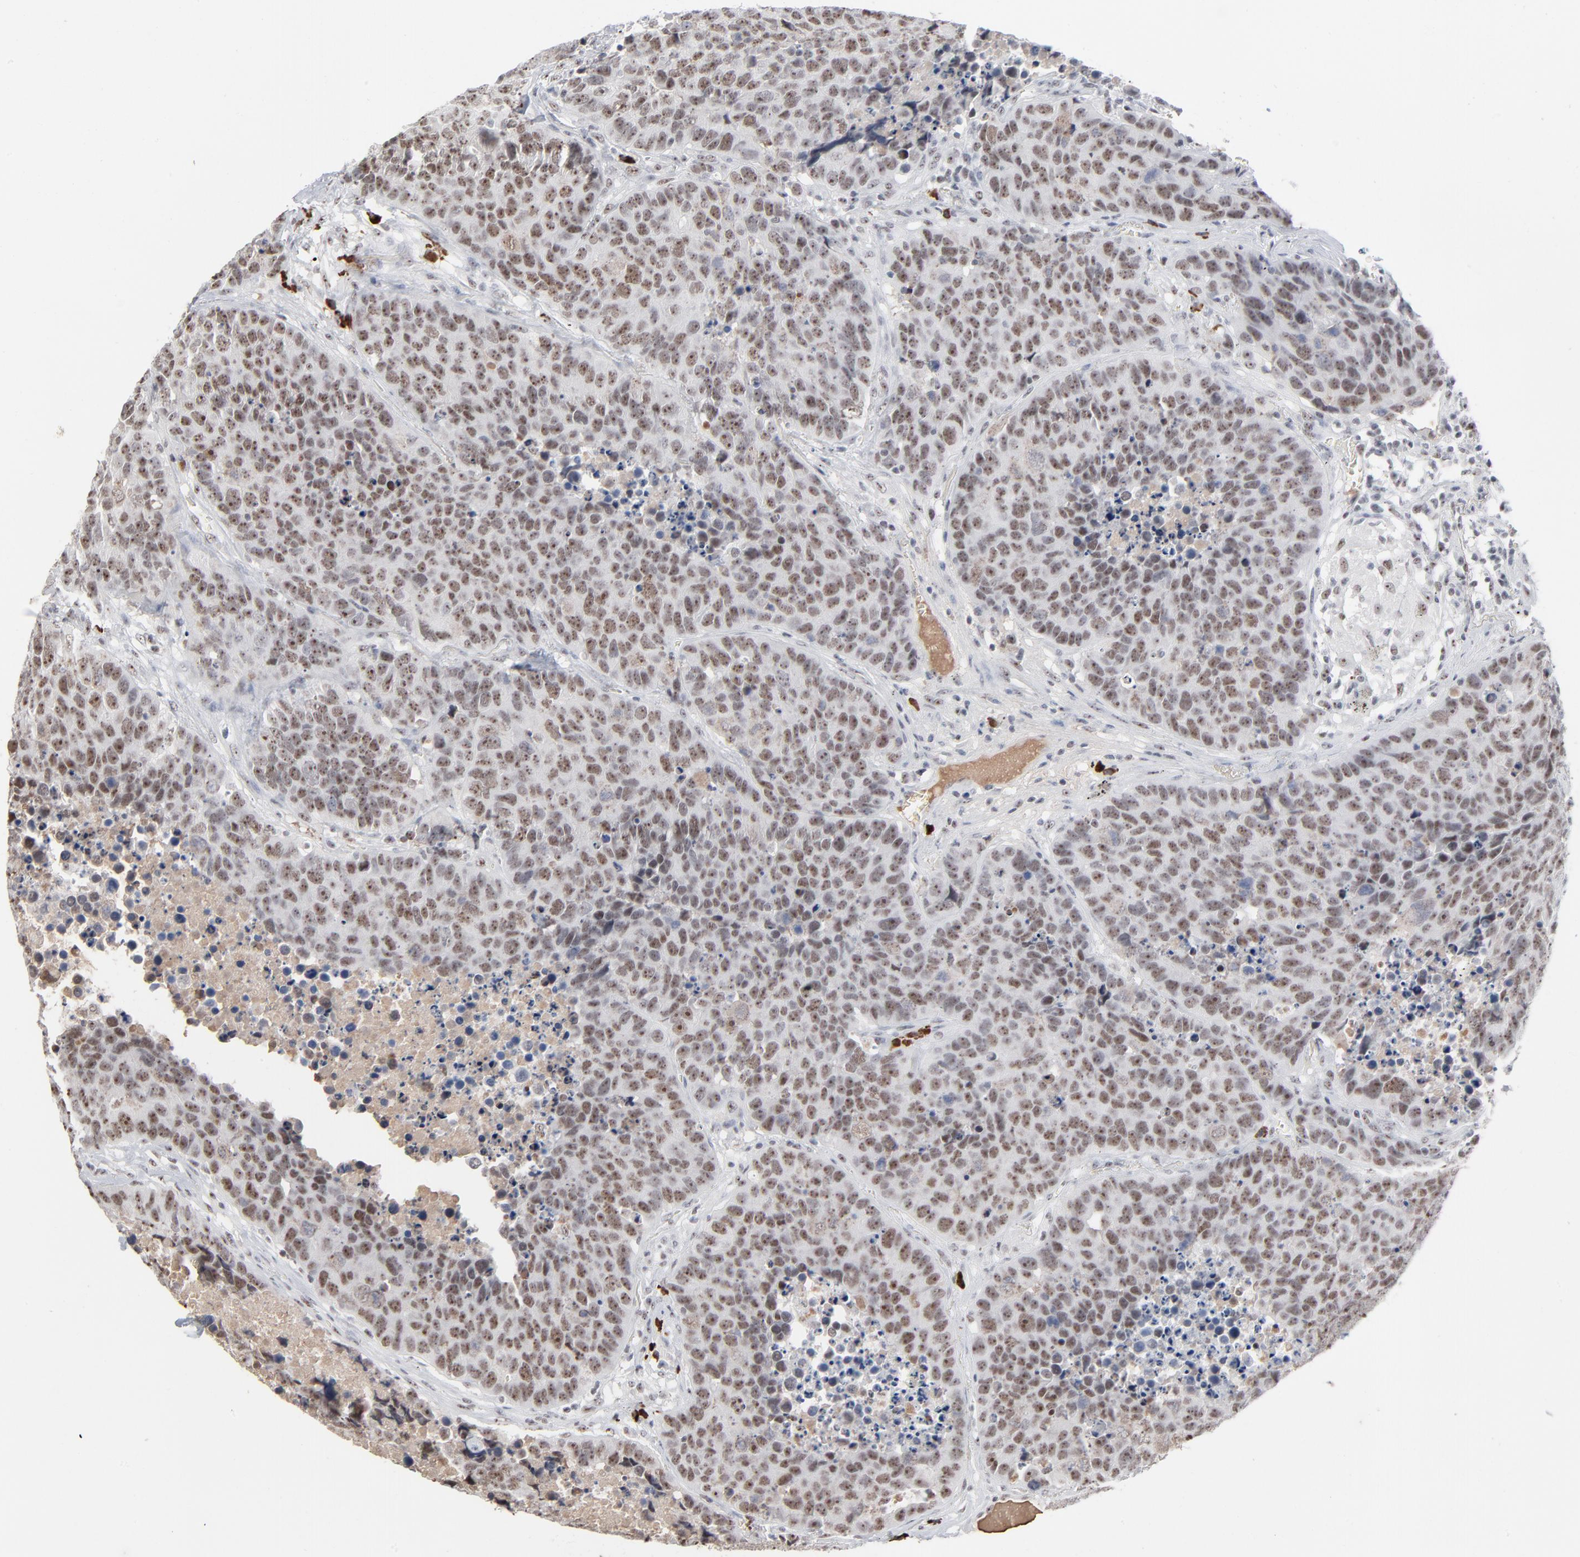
{"staining": {"intensity": "moderate", "quantity": ">75%", "location": "cytoplasmic/membranous"}, "tissue": "carcinoid", "cell_type": "Tumor cells", "image_type": "cancer", "snomed": [{"axis": "morphology", "description": "Carcinoid, malignant, NOS"}, {"axis": "topography", "description": "Lung"}], "caption": "Immunohistochemical staining of carcinoid (malignant) displays medium levels of moderate cytoplasmic/membranous positivity in approximately >75% of tumor cells. (DAB (3,3'-diaminobenzidine) IHC, brown staining for protein, blue staining for nuclei).", "gene": "MPHOSPH6", "patient": {"sex": "male", "age": 60}}